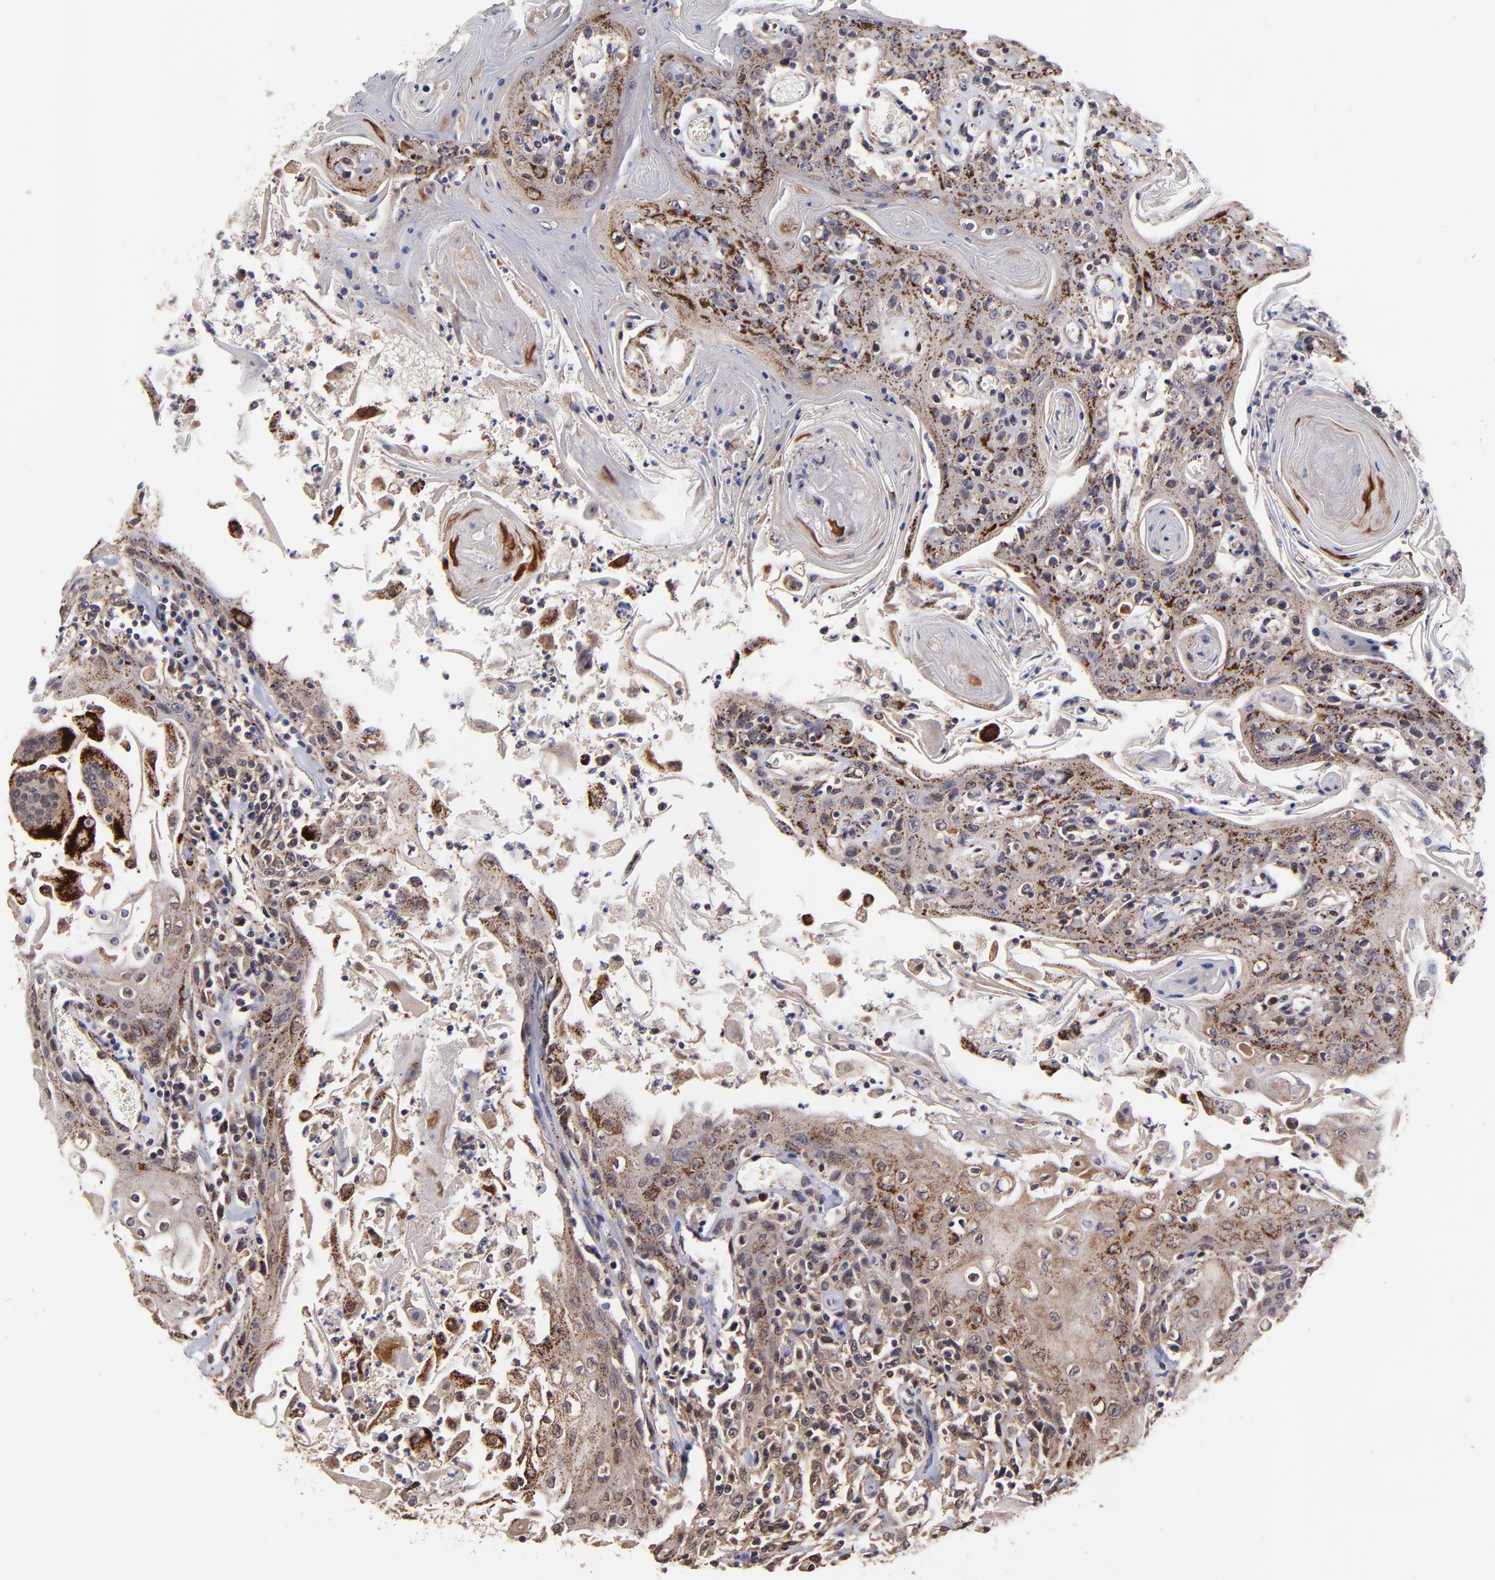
{"staining": {"intensity": "moderate", "quantity": ">75%", "location": "cytoplasmic/membranous"}, "tissue": "head and neck cancer", "cell_type": "Tumor cells", "image_type": "cancer", "snomed": [{"axis": "morphology", "description": "Squamous cell carcinoma, NOS"}, {"axis": "topography", "description": "Oral tissue"}, {"axis": "topography", "description": "Head-Neck"}], "caption": "Squamous cell carcinoma (head and neck) stained with a protein marker demonstrates moderate staining in tumor cells.", "gene": "ZNF747", "patient": {"sex": "female", "age": 76}}